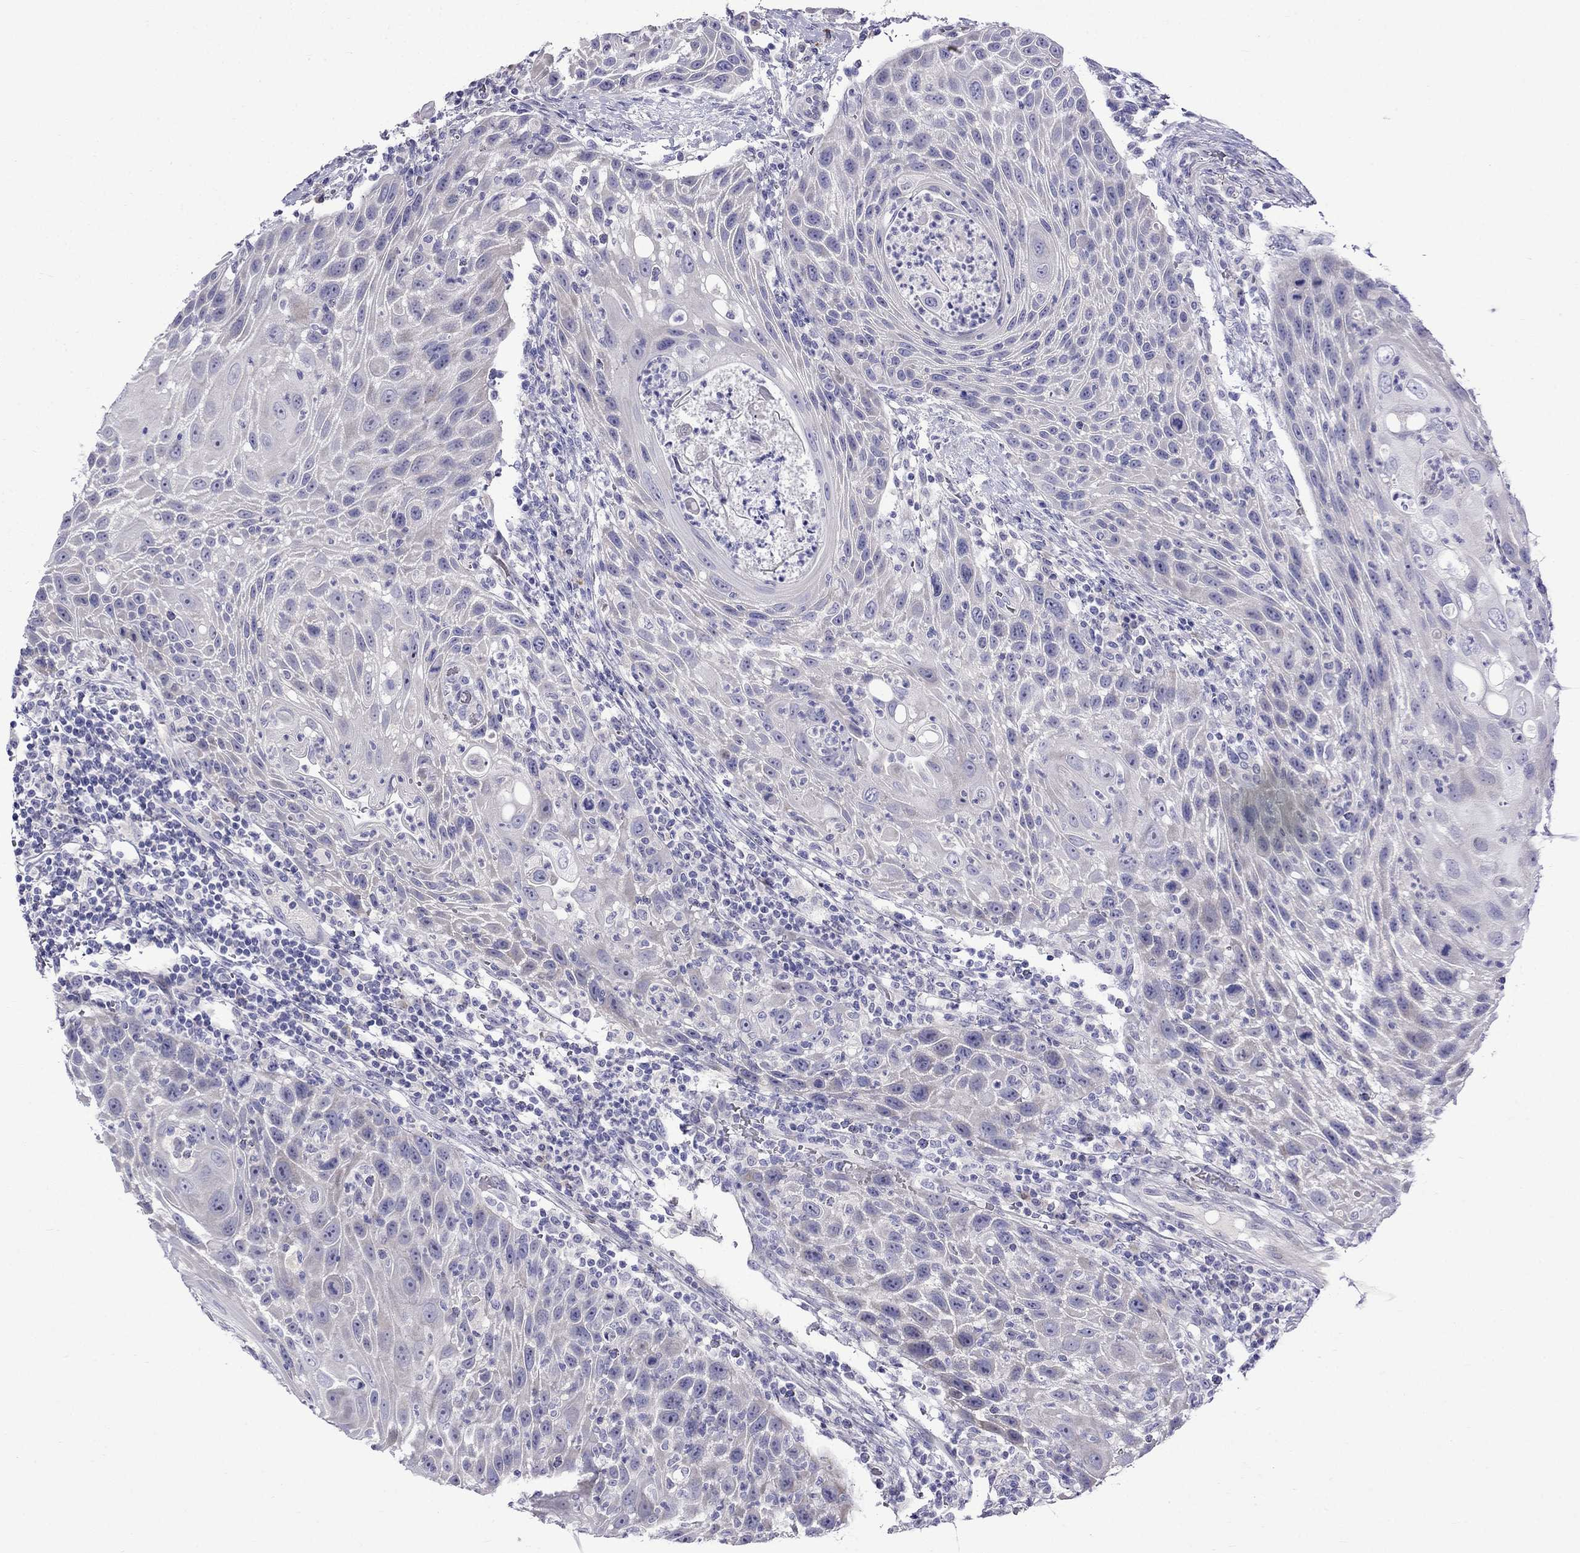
{"staining": {"intensity": "negative", "quantity": "none", "location": "none"}, "tissue": "head and neck cancer", "cell_type": "Tumor cells", "image_type": "cancer", "snomed": [{"axis": "morphology", "description": "Squamous cell carcinoma, NOS"}, {"axis": "topography", "description": "Head-Neck"}], "caption": "The immunohistochemistry (IHC) micrograph has no significant positivity in tumor cells of head and neck squamous cell carcinoma tissue.", "gene": "PATE1", "patient": {"sex": "male", "age": 69}}